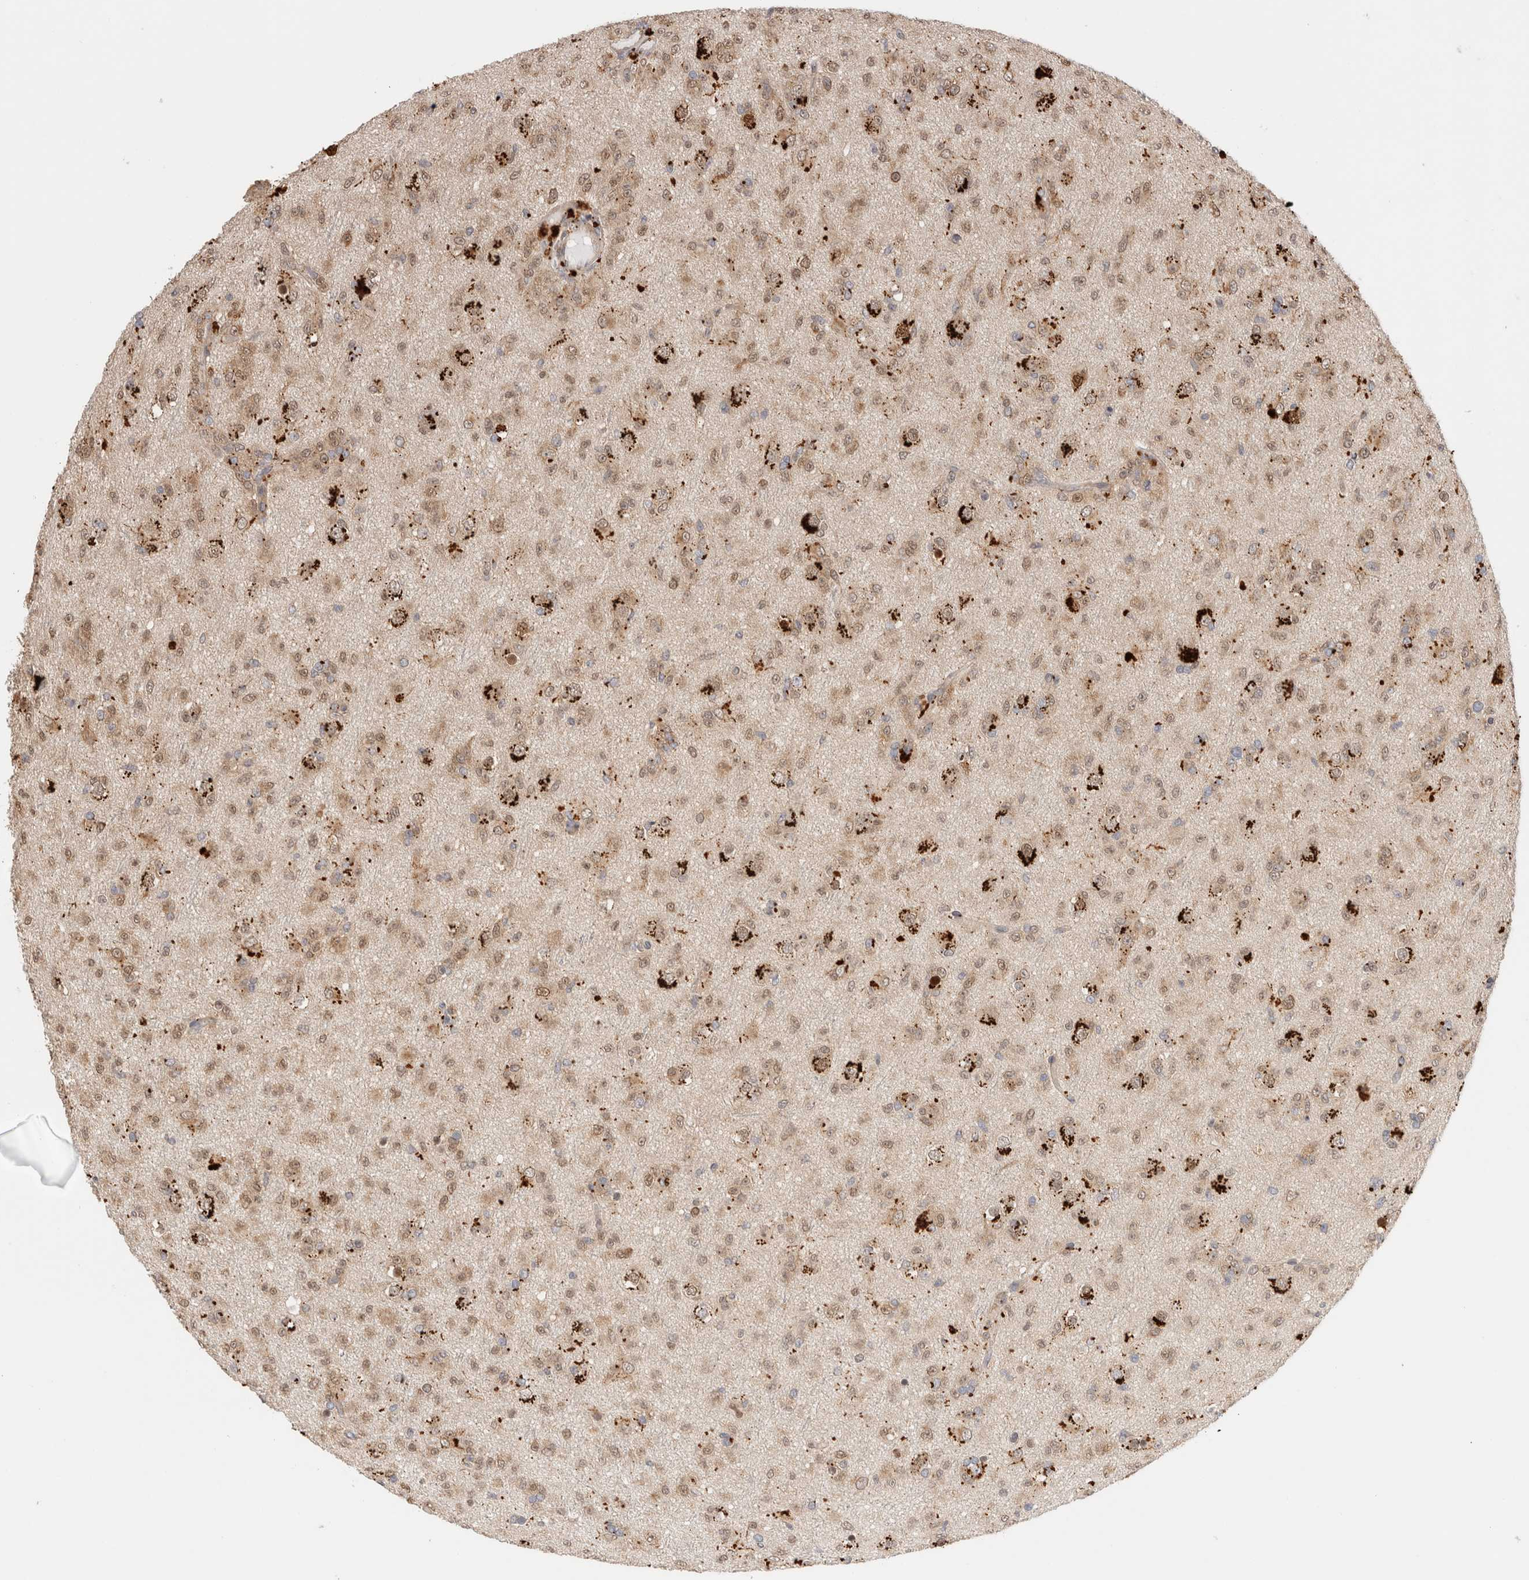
{"staining": {"intensity": "weak", "quantity": ">75%", "location": "nuclear"}, "tissue": "glioma", "cell_type": "Tumor cells", "image_type": "cancer", "snomed": [{"axis": "morphology", "description": "Glioma, malignant, Low grade"}, {"axis": "topography", "description": "Brain"}], "caption": "Malignant glioma (low-grade) stained for a protein (brown) displays weak nuclear positive positivity in approximately >75% of tumor cells.", "gene": "ACTL9", "patient": {"sex": "male", "age": 65}}